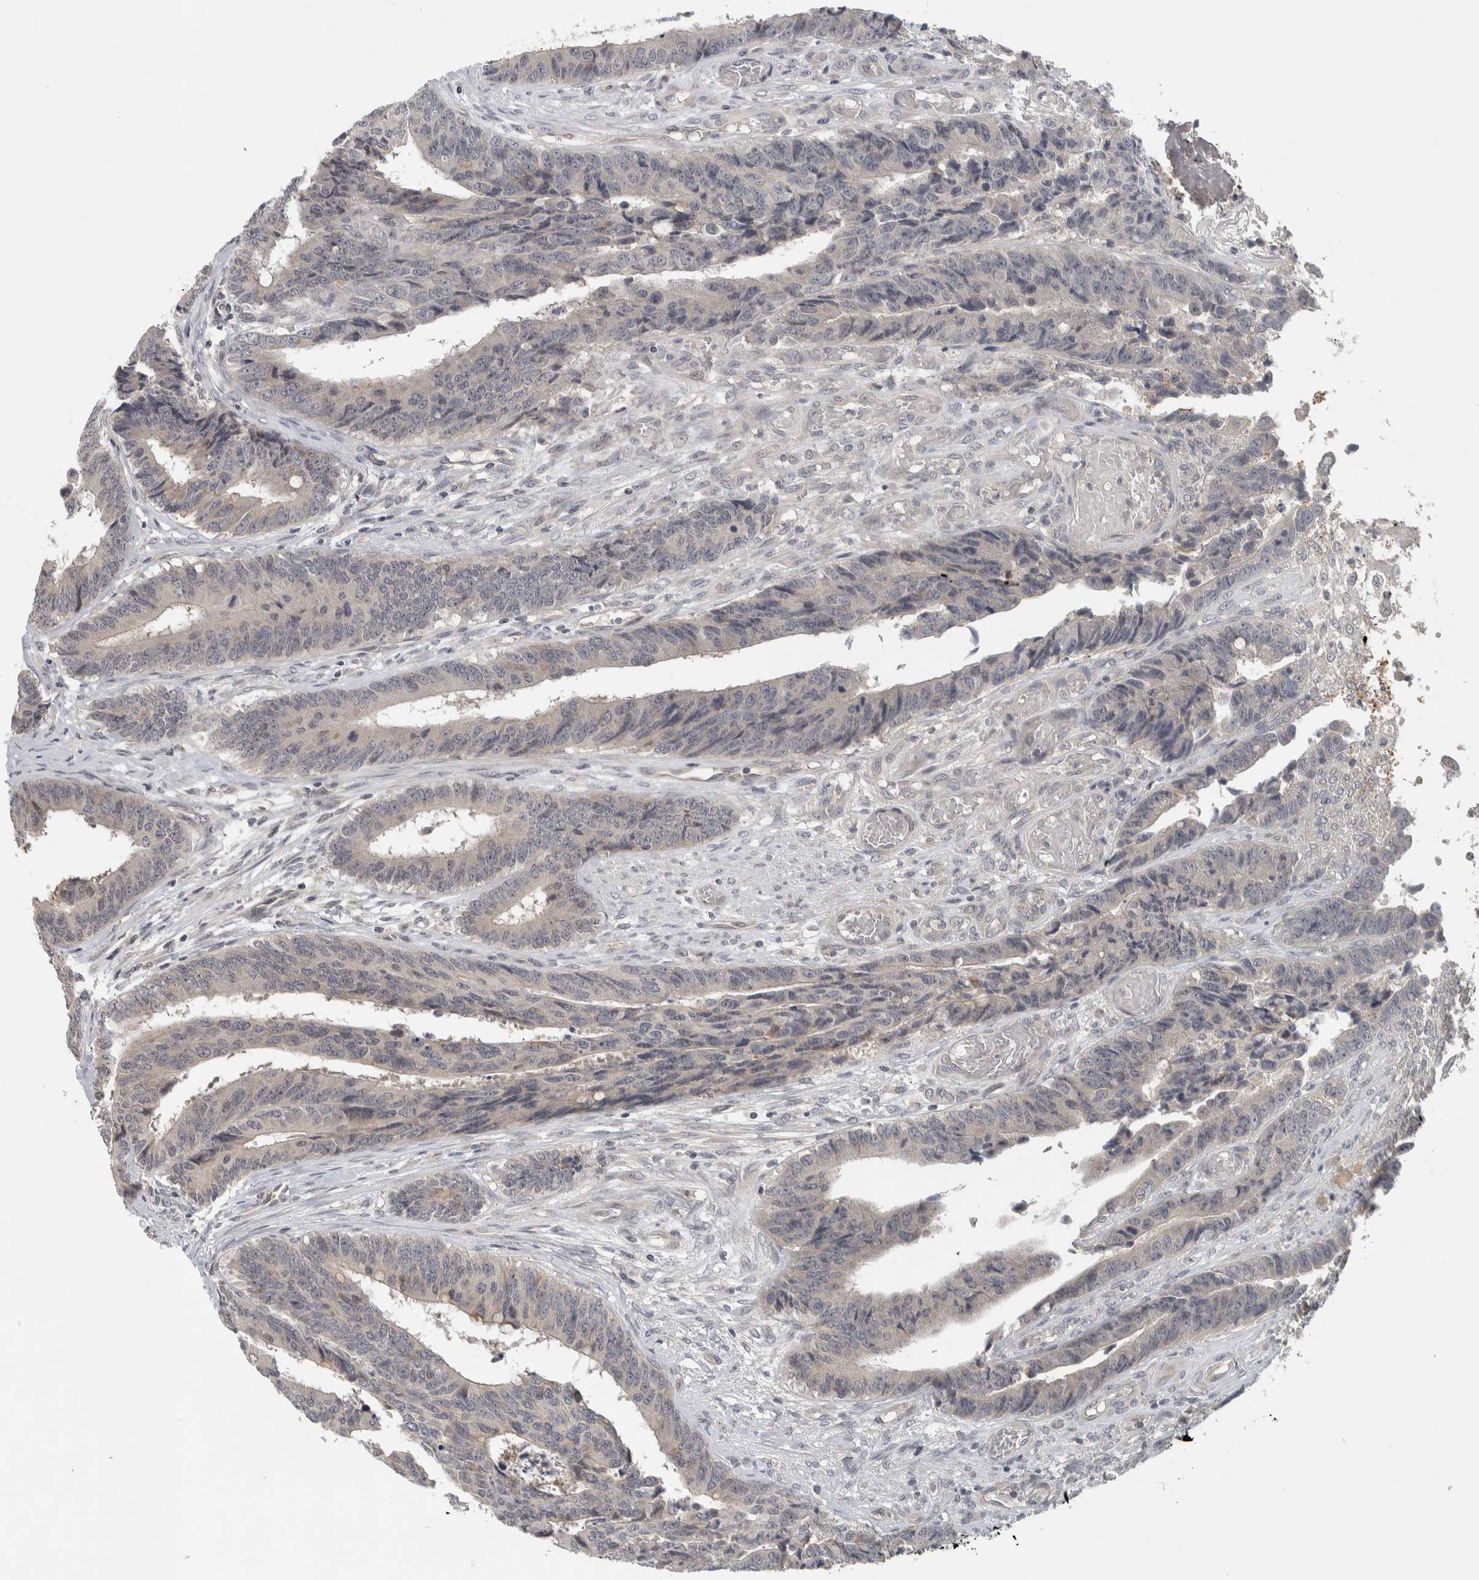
{"staining": {"intensity": "negative", "quantity": "none", "location": "none"}, "tissue": "colorectal cancer", "cell_type": "Tumor cells", "image_type": "cancer", "snomed": [{"axis": "morphology", "description": "Adenocarcinoma, NOS"}, {"axis": "topography", "description": "Rectum"}], "caption": "Image shows no significant protein staining in tumor cells of colorectal adenocarcinoma. Brightfield microscopy of IHC stained with DAB (3,3'-diaminobenzidine) (brown) and hematoxylin (blue), captured at high magnification.", "gene": "AFP", "patient": {"sex": "male", "age": 84}}